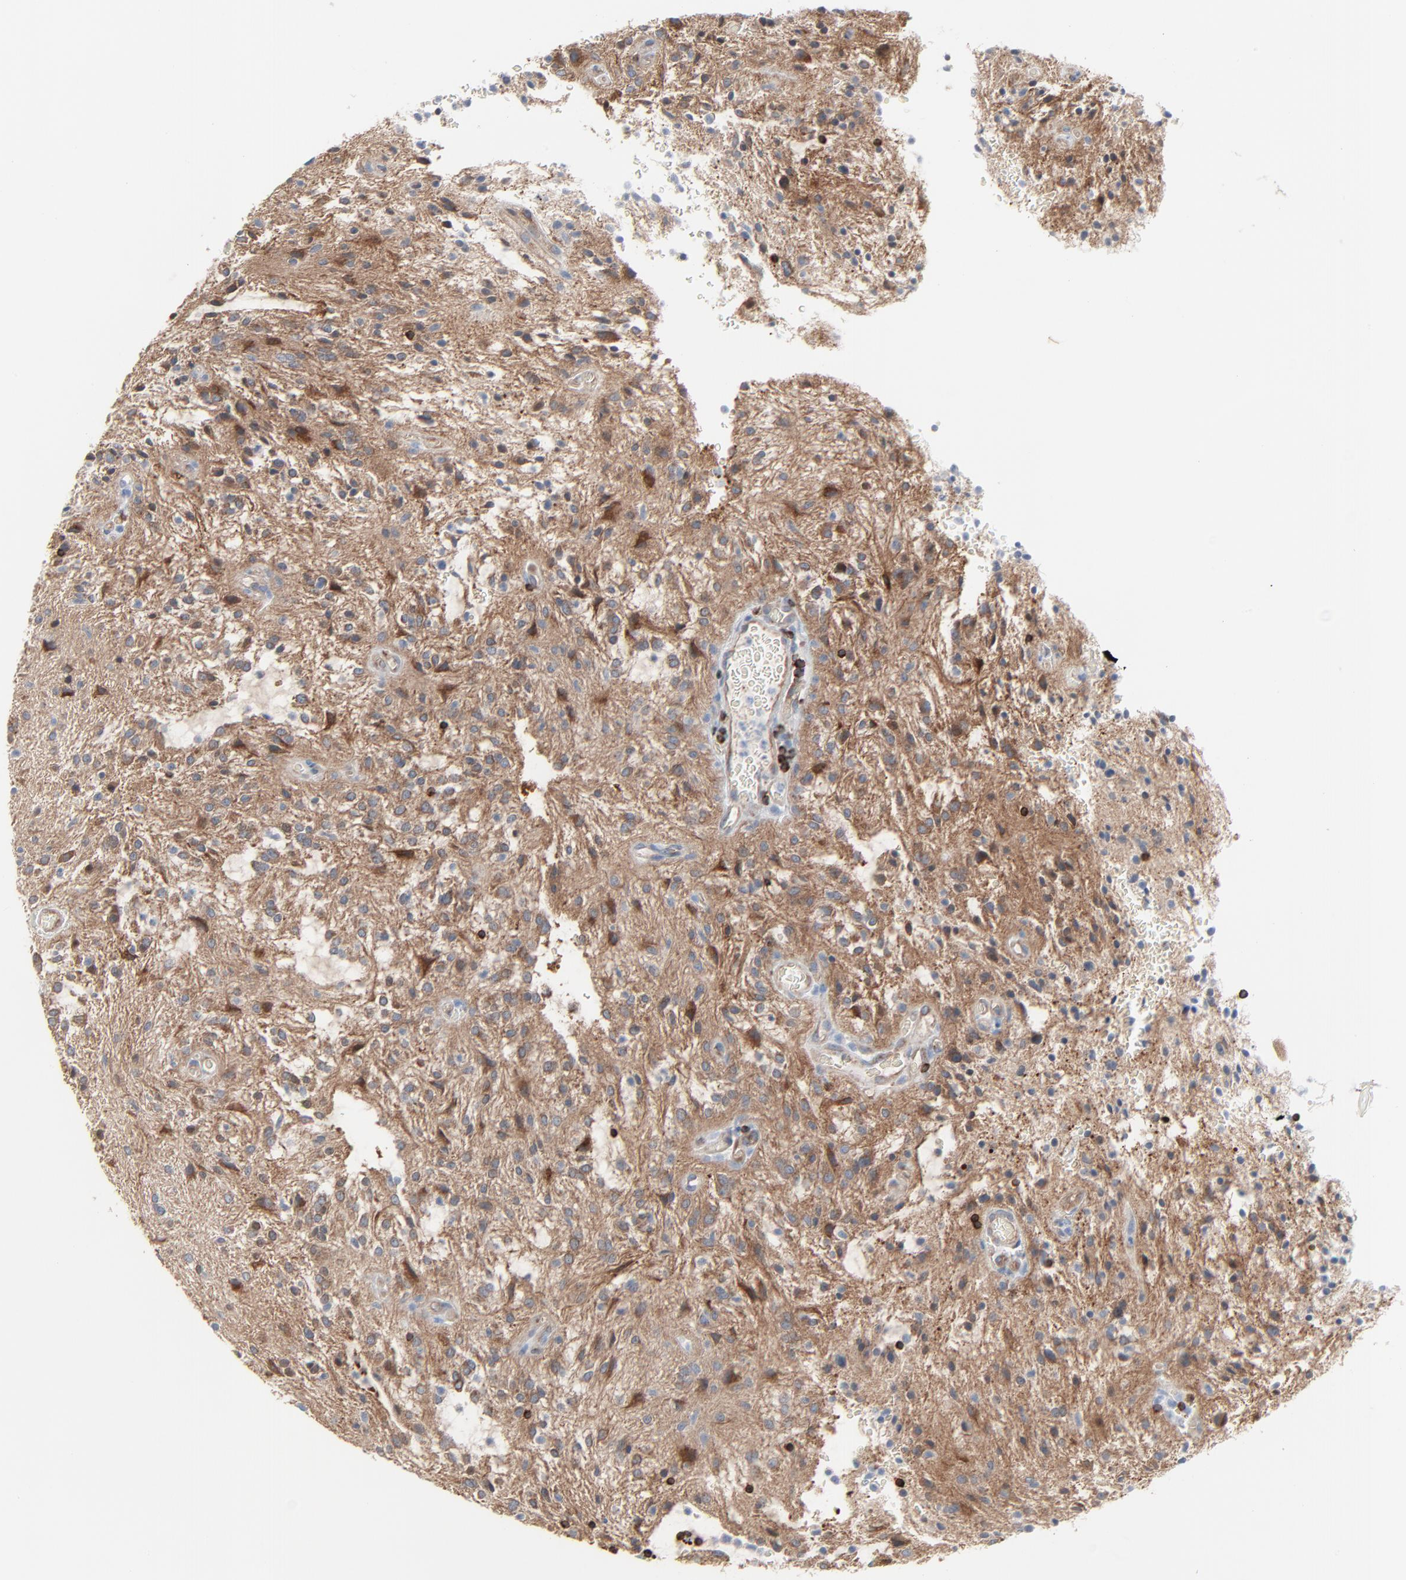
{"staining": {"intensity": "moderate", "quantity": ">75%", "location": "cytoplasmic/membranous"}, "tissue": "glioma", "cell_type": "Tumor cells", "image_type": "cancer", "snomed": [{"axis": "morphology", "description": "Glioma, malignant, NOS"}, {"axis": "topography", "description": "Cerebellum"}], "caption": "The image reveals staining of glioma (malignant), revealing moderate cytoplasmic/membranous protein positivity (brown color) within tumor cells.", "gene": "OPTN", "patient": {"sex": "female", "age": 10}}